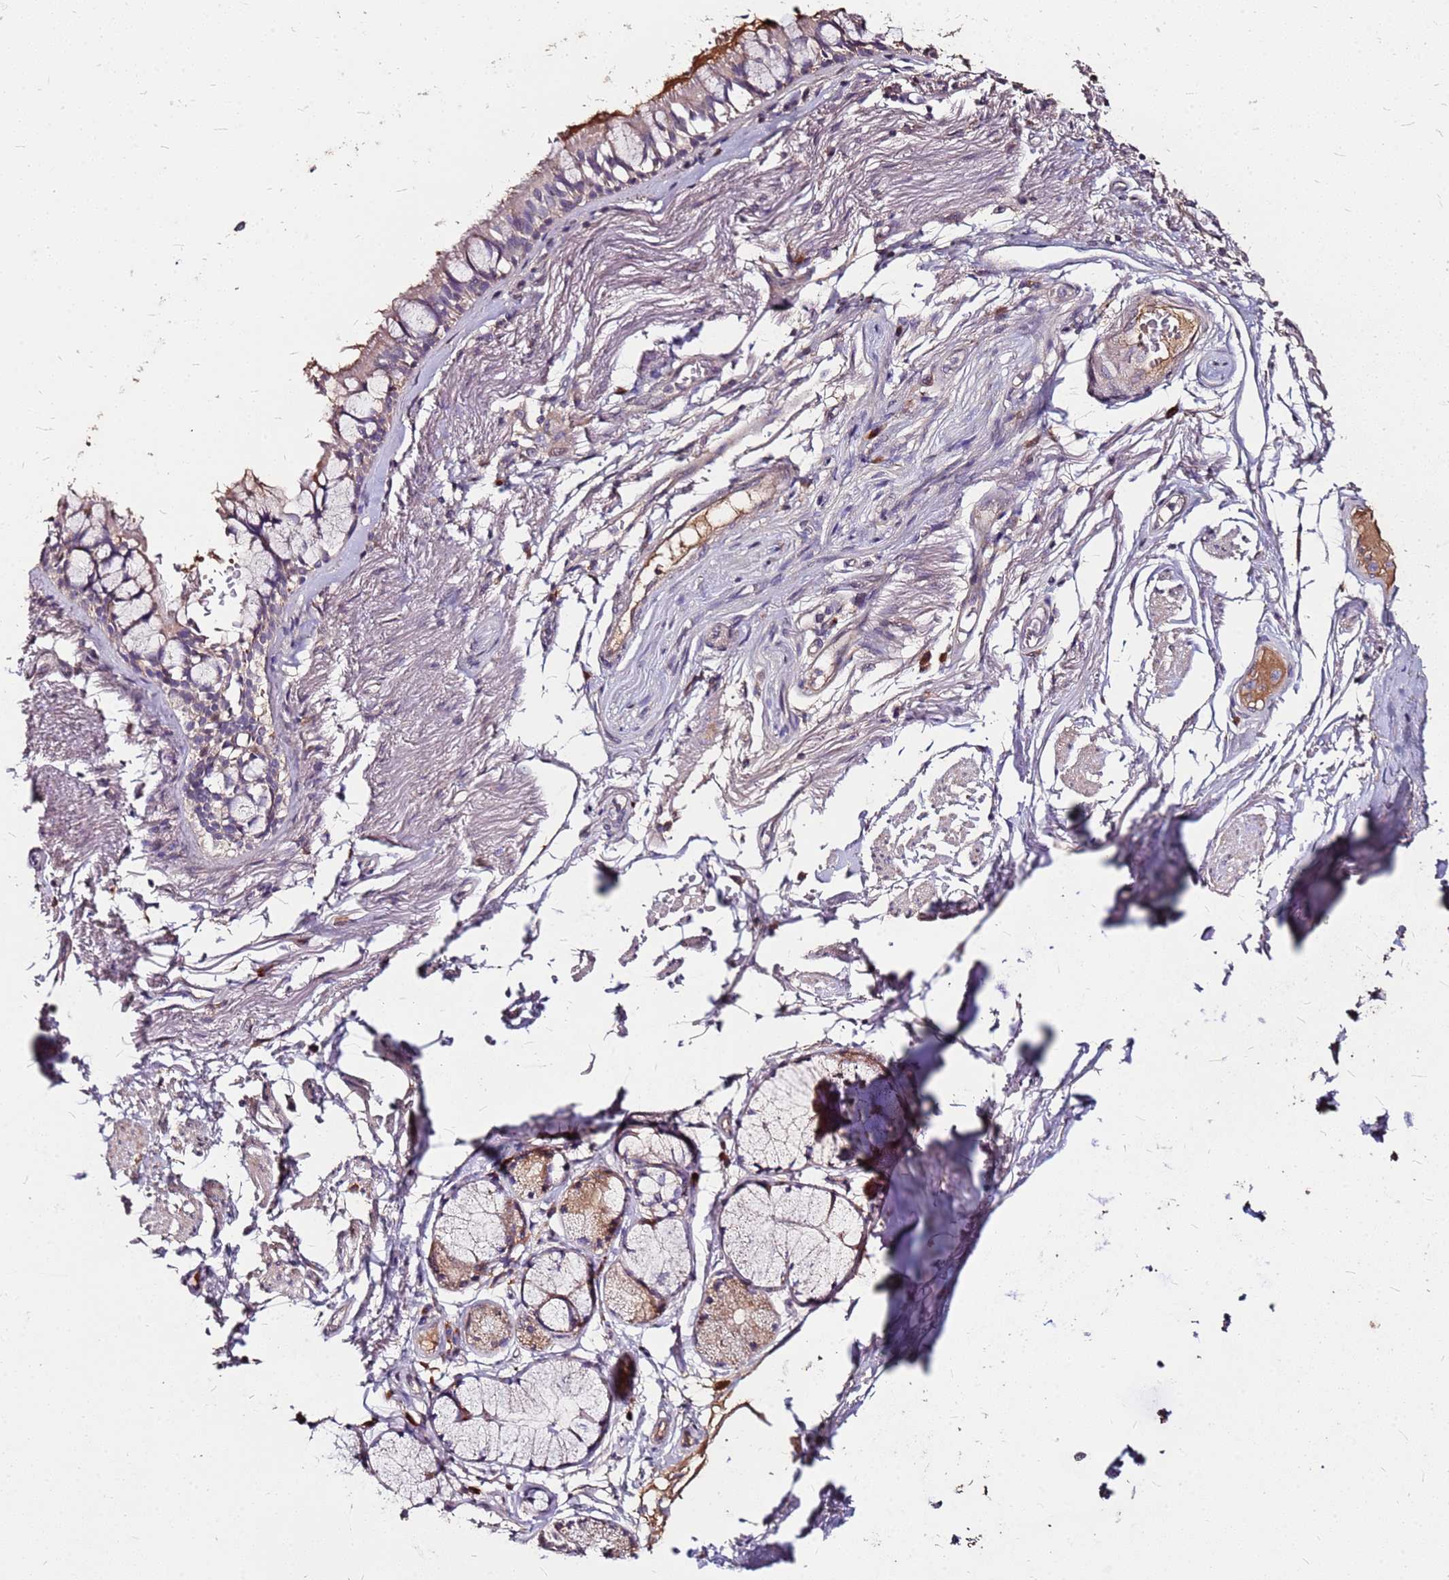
{"staining": {"intensity": "moderate", "quantity": "<25%", "location": "cytoplasmic/membranous"}, "tissue": "bronchus", "cell_type": "Respiratory epithelial cells", "image_type": "normal", "snomed": [{"axis": "morphology", "description": "Normal tissue, NOS"}, {"axis": "topography", "description": "Bronchus"}], "caption": "Immunohistochemistry (IHC) image of normal bronchus: human bronchus stained using IHC shows low levels of moderate protein expression localized specifically in the cytoplasmic/membranous of respiratory epithelial cells, appearing as a cytoplasmic/membranous brown color.", "gene": "DCDC2C", "patient": {"sex": "male", "age": 70}}